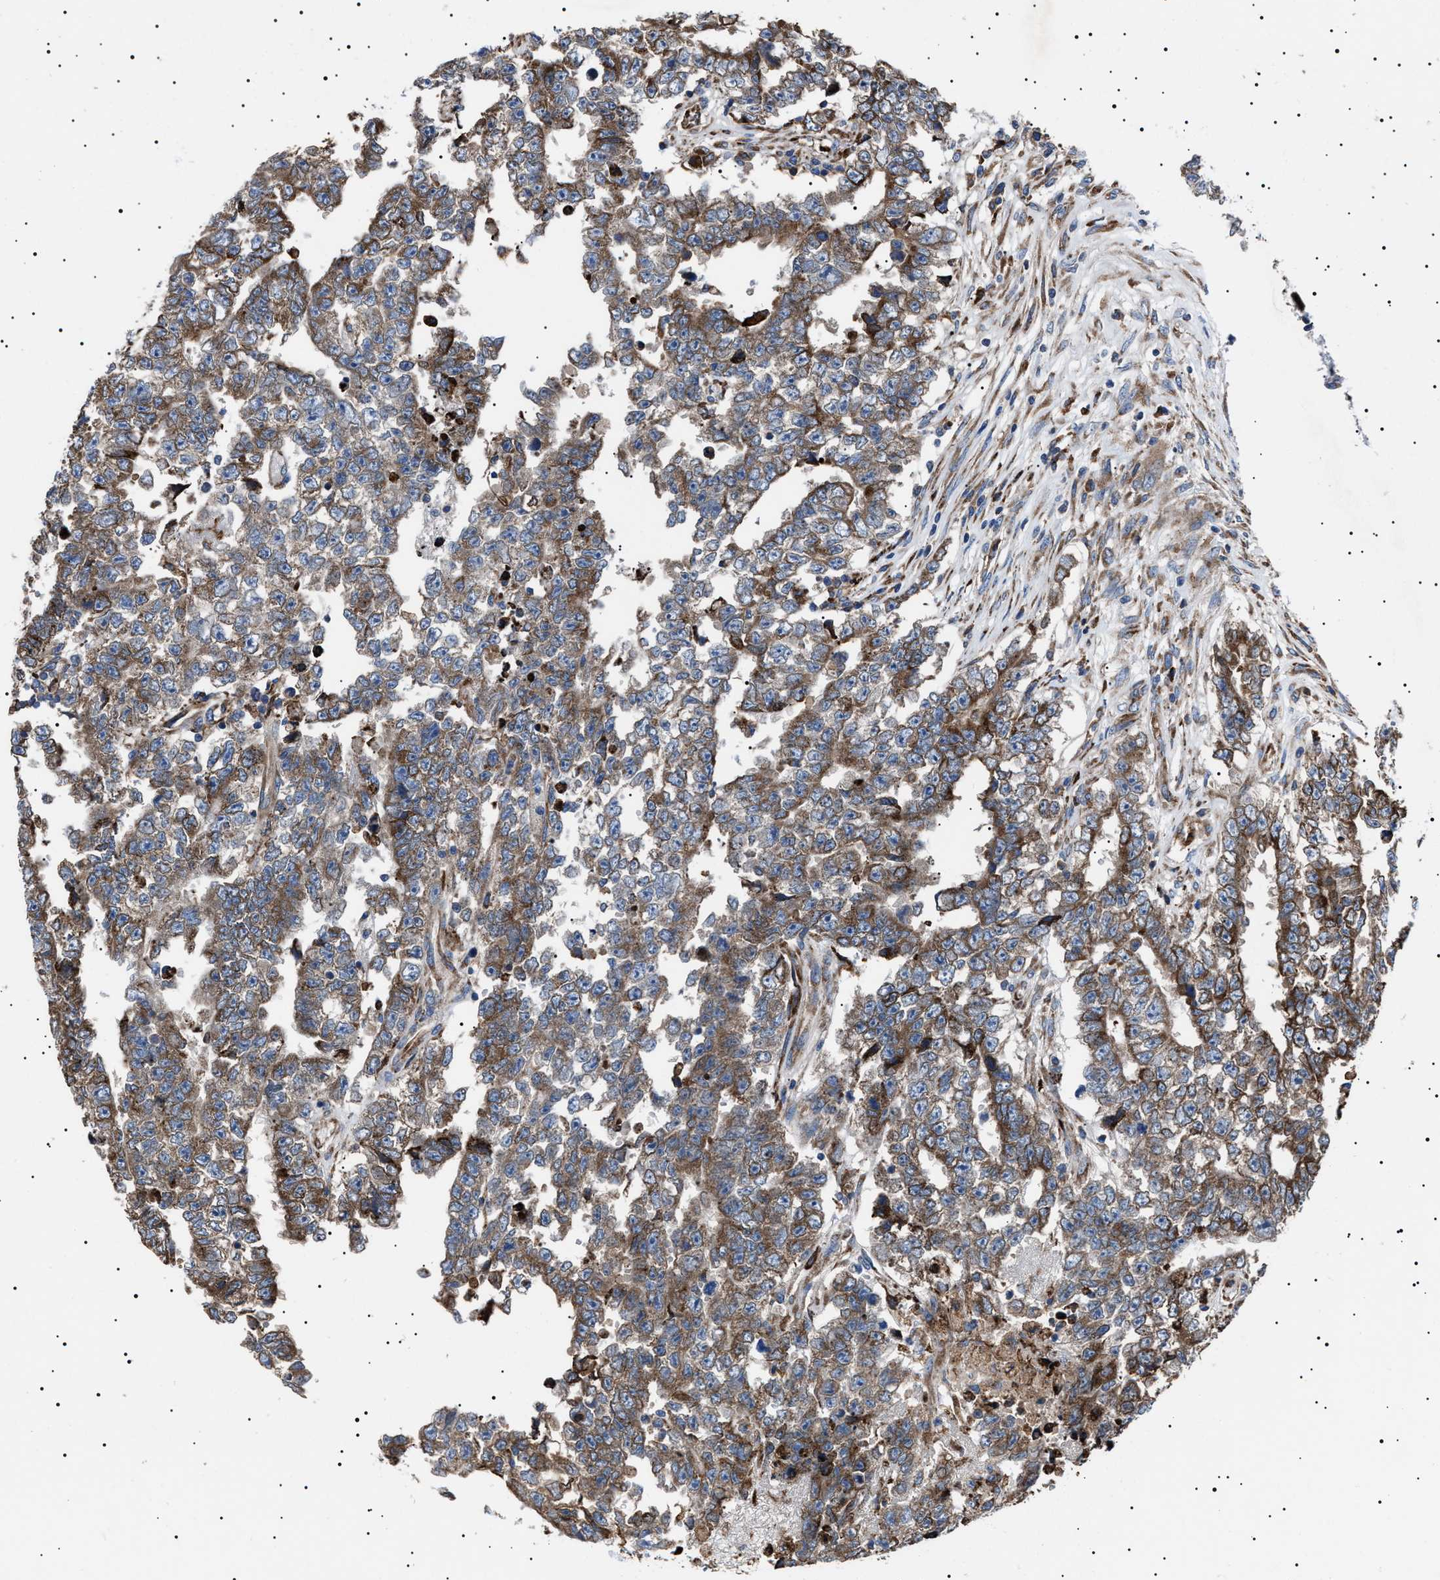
{"staining": {"intensity": "moderate", "quantity": ">75%", "location": "cytoplasmic/membranous"}, "tissue": "testis cancer", "cell_type": "Tumor cells", "image_type": "cancer", "snomed": [{"axis": "morphology", "description": "Carcinoma, Embryonal, NOS"}, {"axis": "topography", "description": "Testis"}], "caption": "Testis embryonal carcinoma stained with IHC exhibits moderate cytoplasmic/membranous staining in about >75% of tumor cells.", "gene": "TOP1MT", "patient": {"sex": "male", "age": 25}}